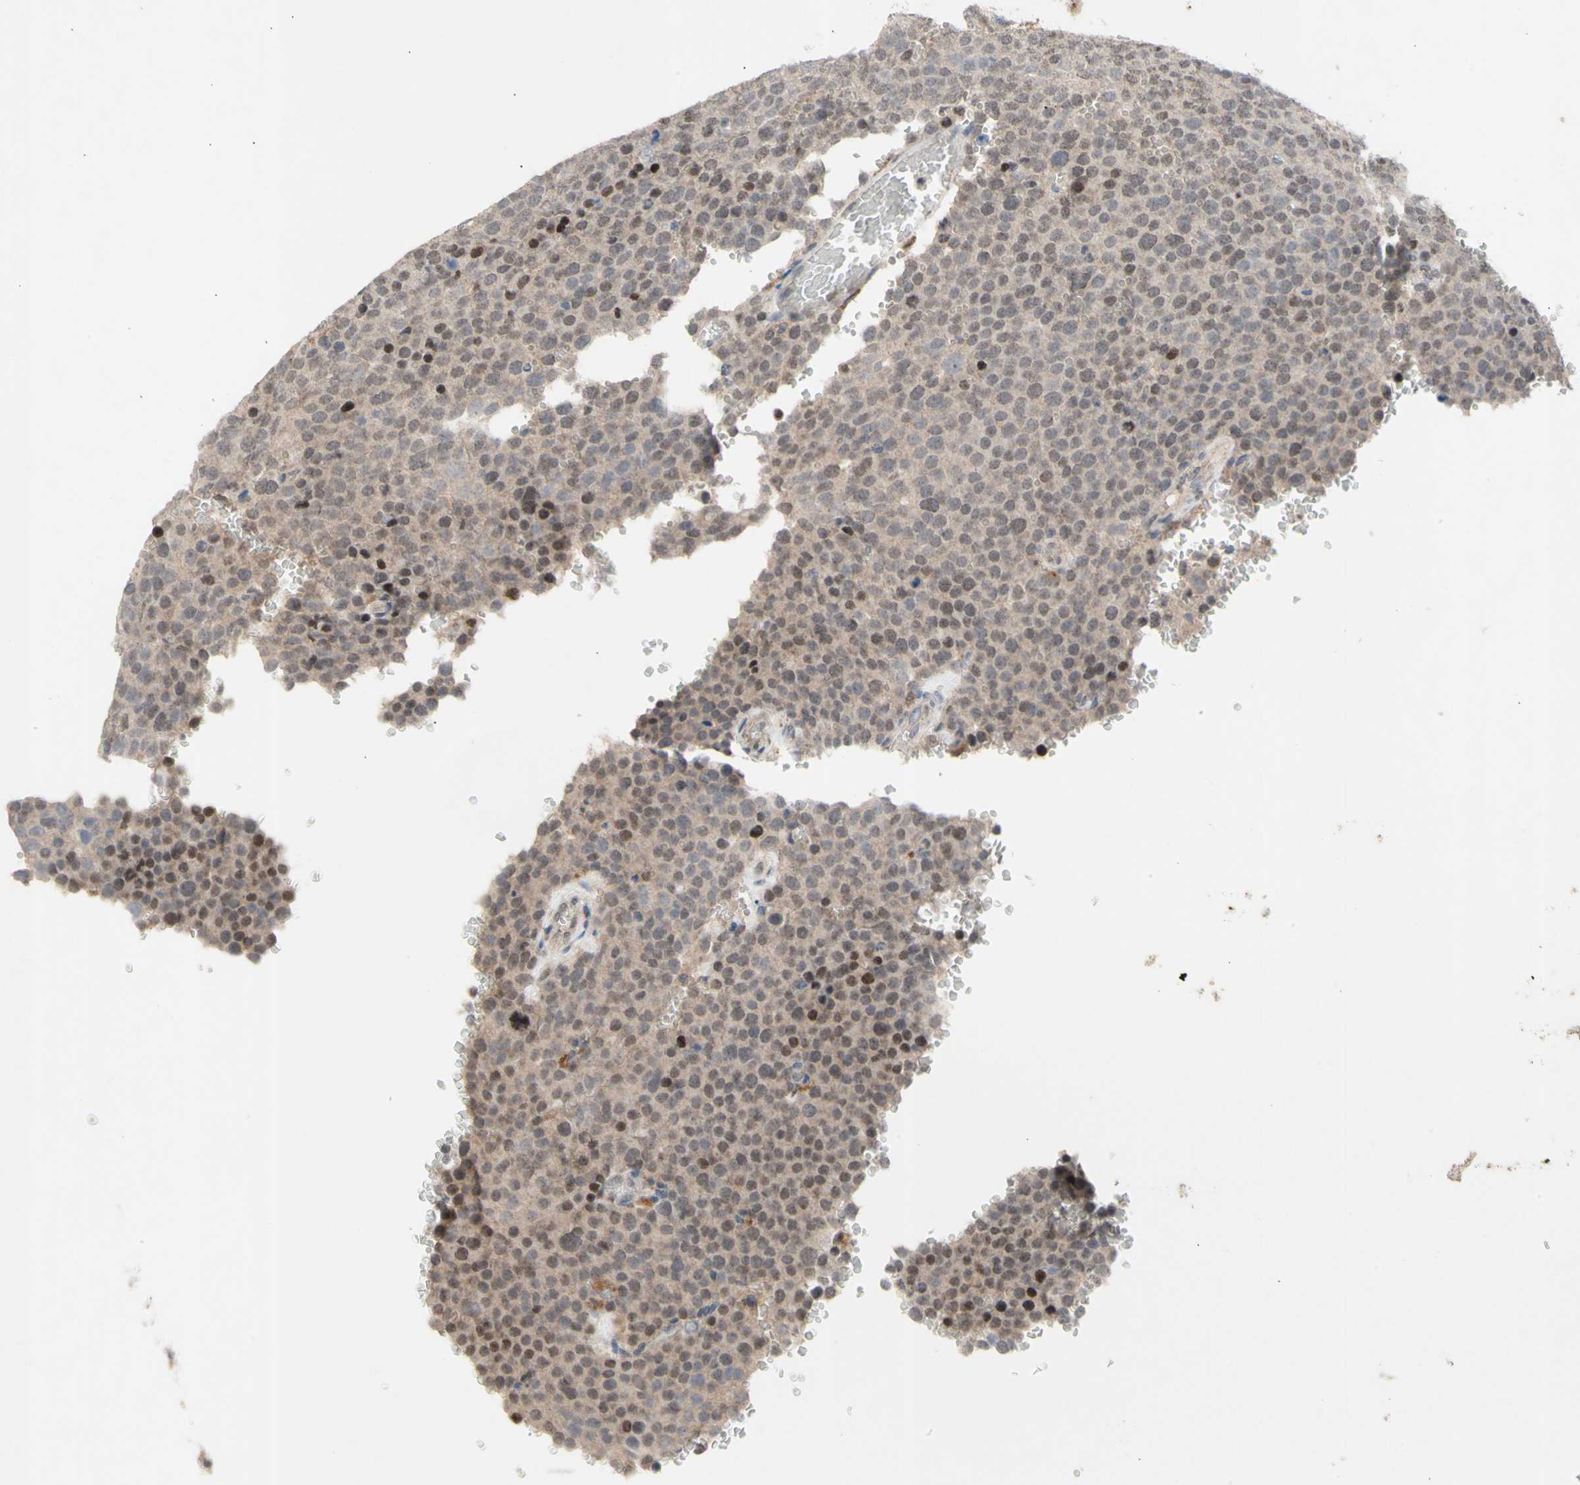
{"staining": {"intensity": "weak", "quantity": ">75%", "location": "cytoplasmic/membranous,nuclear"}, "tissue": "testis cancer", "cell_type": "Tumor cells", "image_type": "cancer", "snomed": [{"axis": "morphology", "description": "Seminoma, NOS"}, {"axis": "topography", "description": "Testis"}], "caption": "Tumor cells reveal weak cytoplasmic/membranous and nuclear positivity in about >75% of cells in testis cancer (seminoma). The staining is performed using DAB (3,3'-diaminobenzidine) brown chromogen to label protein expression. The nuclei are counter-stained blue using hematoxylin.", "gene": "NLRP1", "patient": {"sex": "male", "age": 71}}